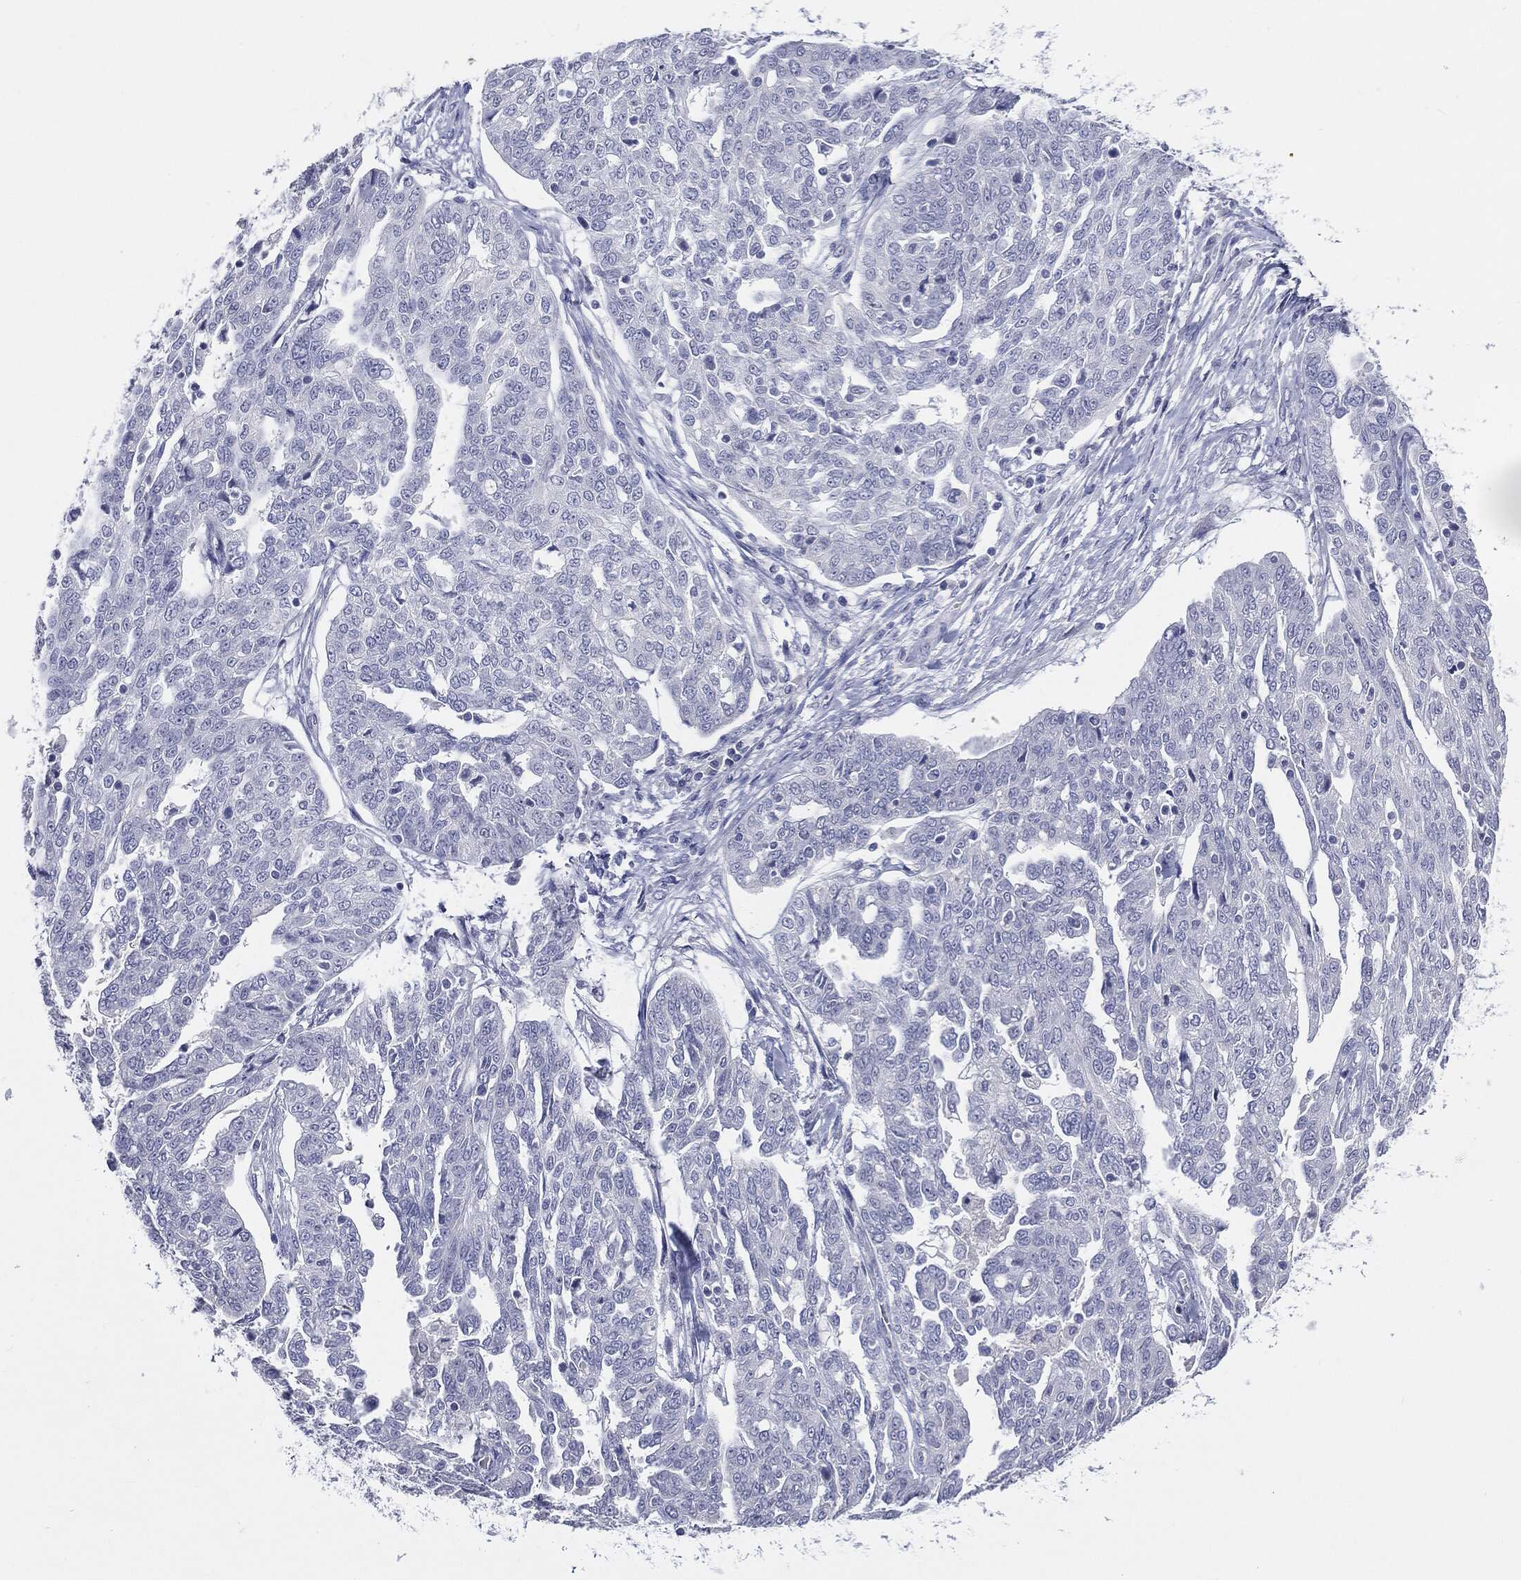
{"staining": {"intensity": "negative", "quantity": "none", "location": "none"}, "tissue": "ovarian cancer", "cell_type": "Tumor cells", "image_type": "cancer", "snomed": [{"axis": "morphology", "description": "Cystadenocarcinoma, serous, NOS"}, {"axis": "topography", "description": "Ovary"}], "caption": "High magnification brightfield microscopy of ovarian cancer (serous cystadenocarcinoma) stained with DAB (brown) and counterstained with hematoxylin (blue): tumor cells show no significant staining. The staining was performed using DAB to visualize the protein expression in brown, while the nuclei were stained in blue with hematoxylin (Magnification: 20x).", "gene": "CGB1", "patient": {"sex": "female", "age": 67}}